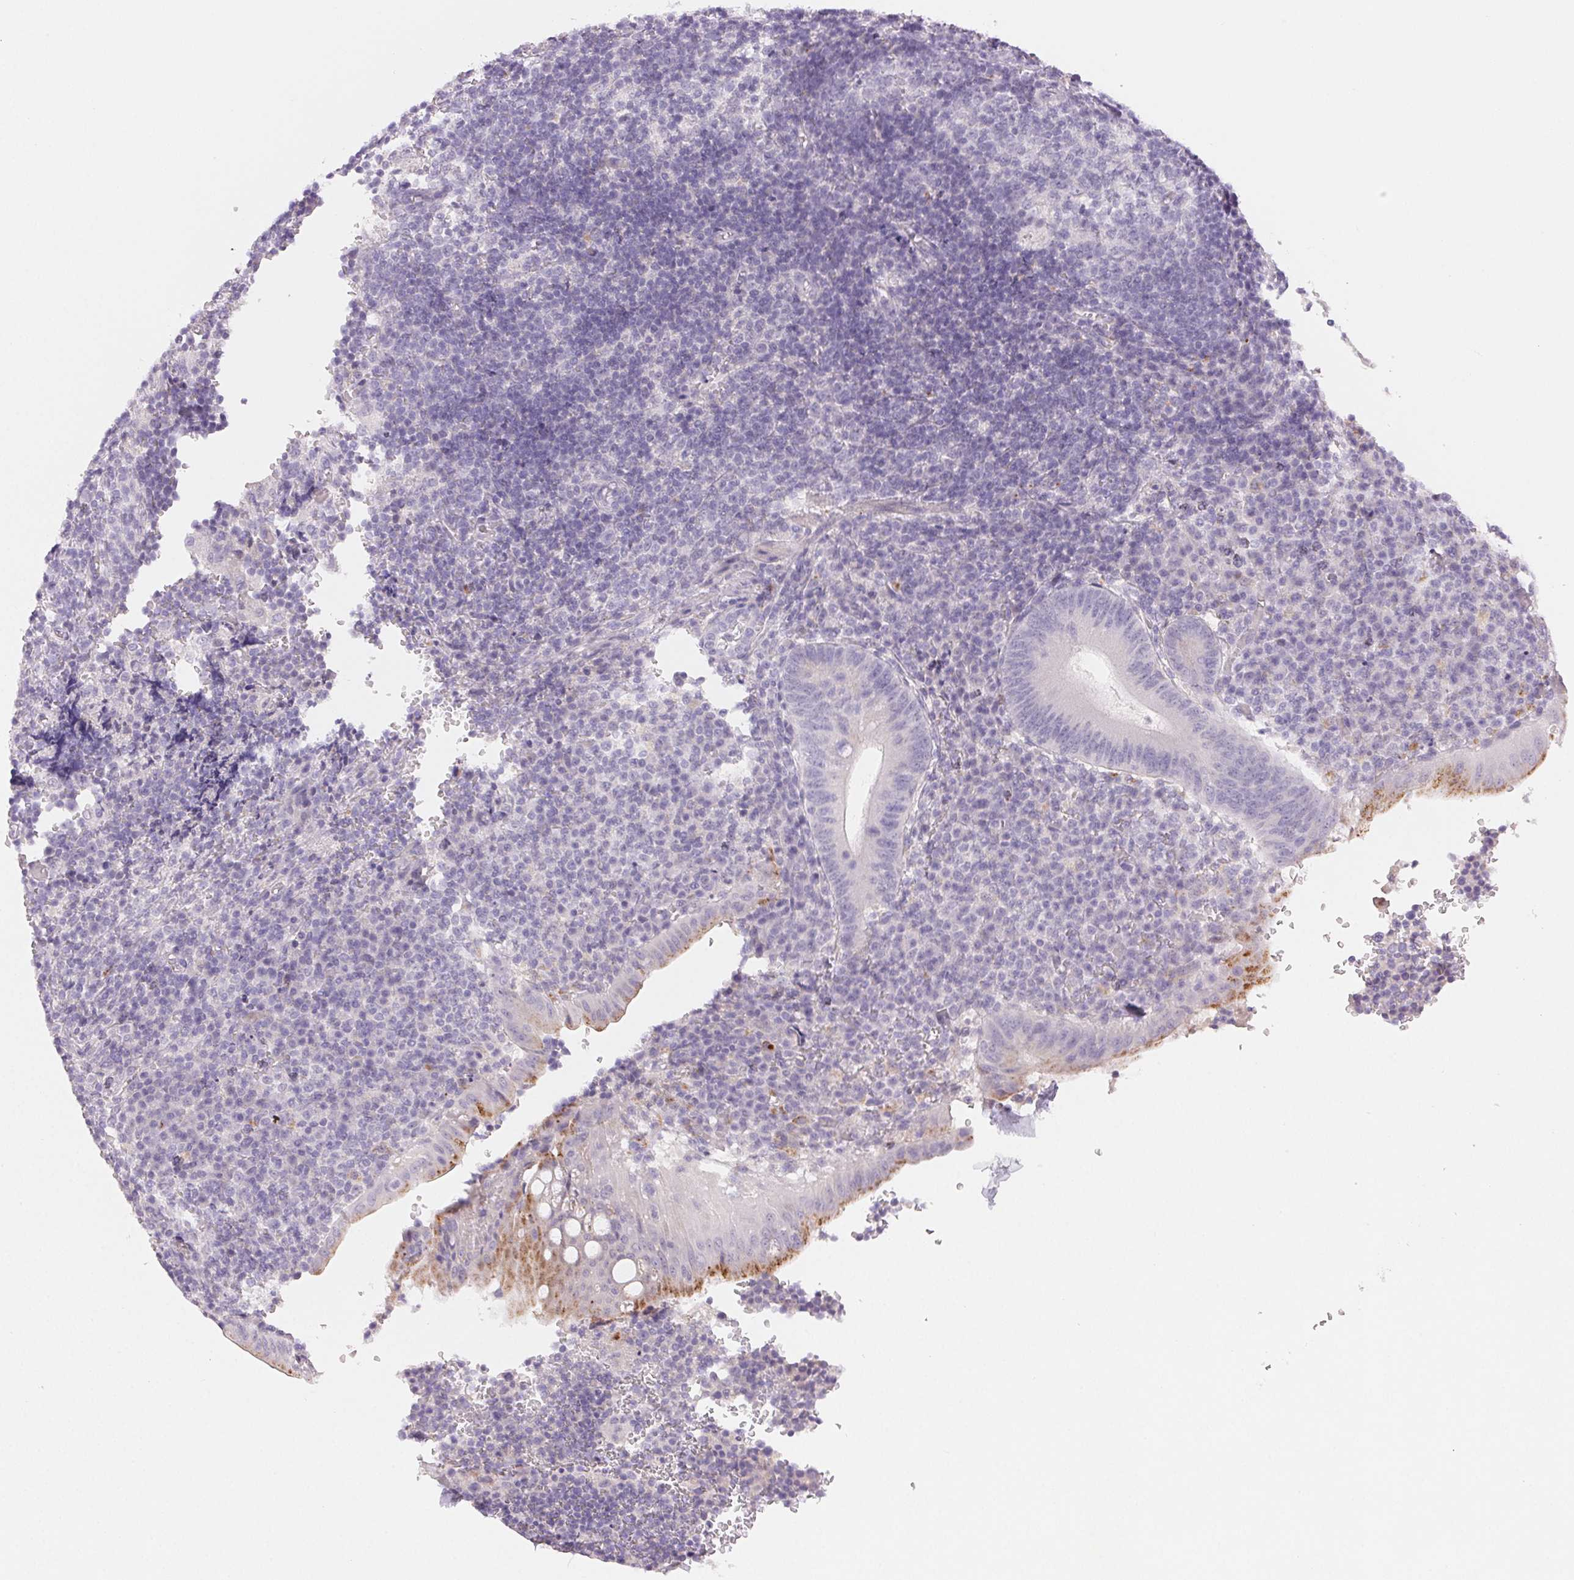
{"staining": {"intensity": "moderate", "quantity": "<25%", "location": "cytoplasmic/membranous"}, "tissue": "appendix", "cell_type": "Glandular cells", "image_type": "normal", "snomed": [{"axis": "morphology", "description": "Normal tissue, NOS"}, {"axis": "topography", "description": "Appendix"}], "caption": "IHC micrograph of benign appendix stained for a protein (brown), which demonstrates low levels of moderate cytoplasmic/membranous staining in approximately <25% of glandular cells.", "gene": "BPIFB2", "patient": {"sex": "male", "age": 18}}